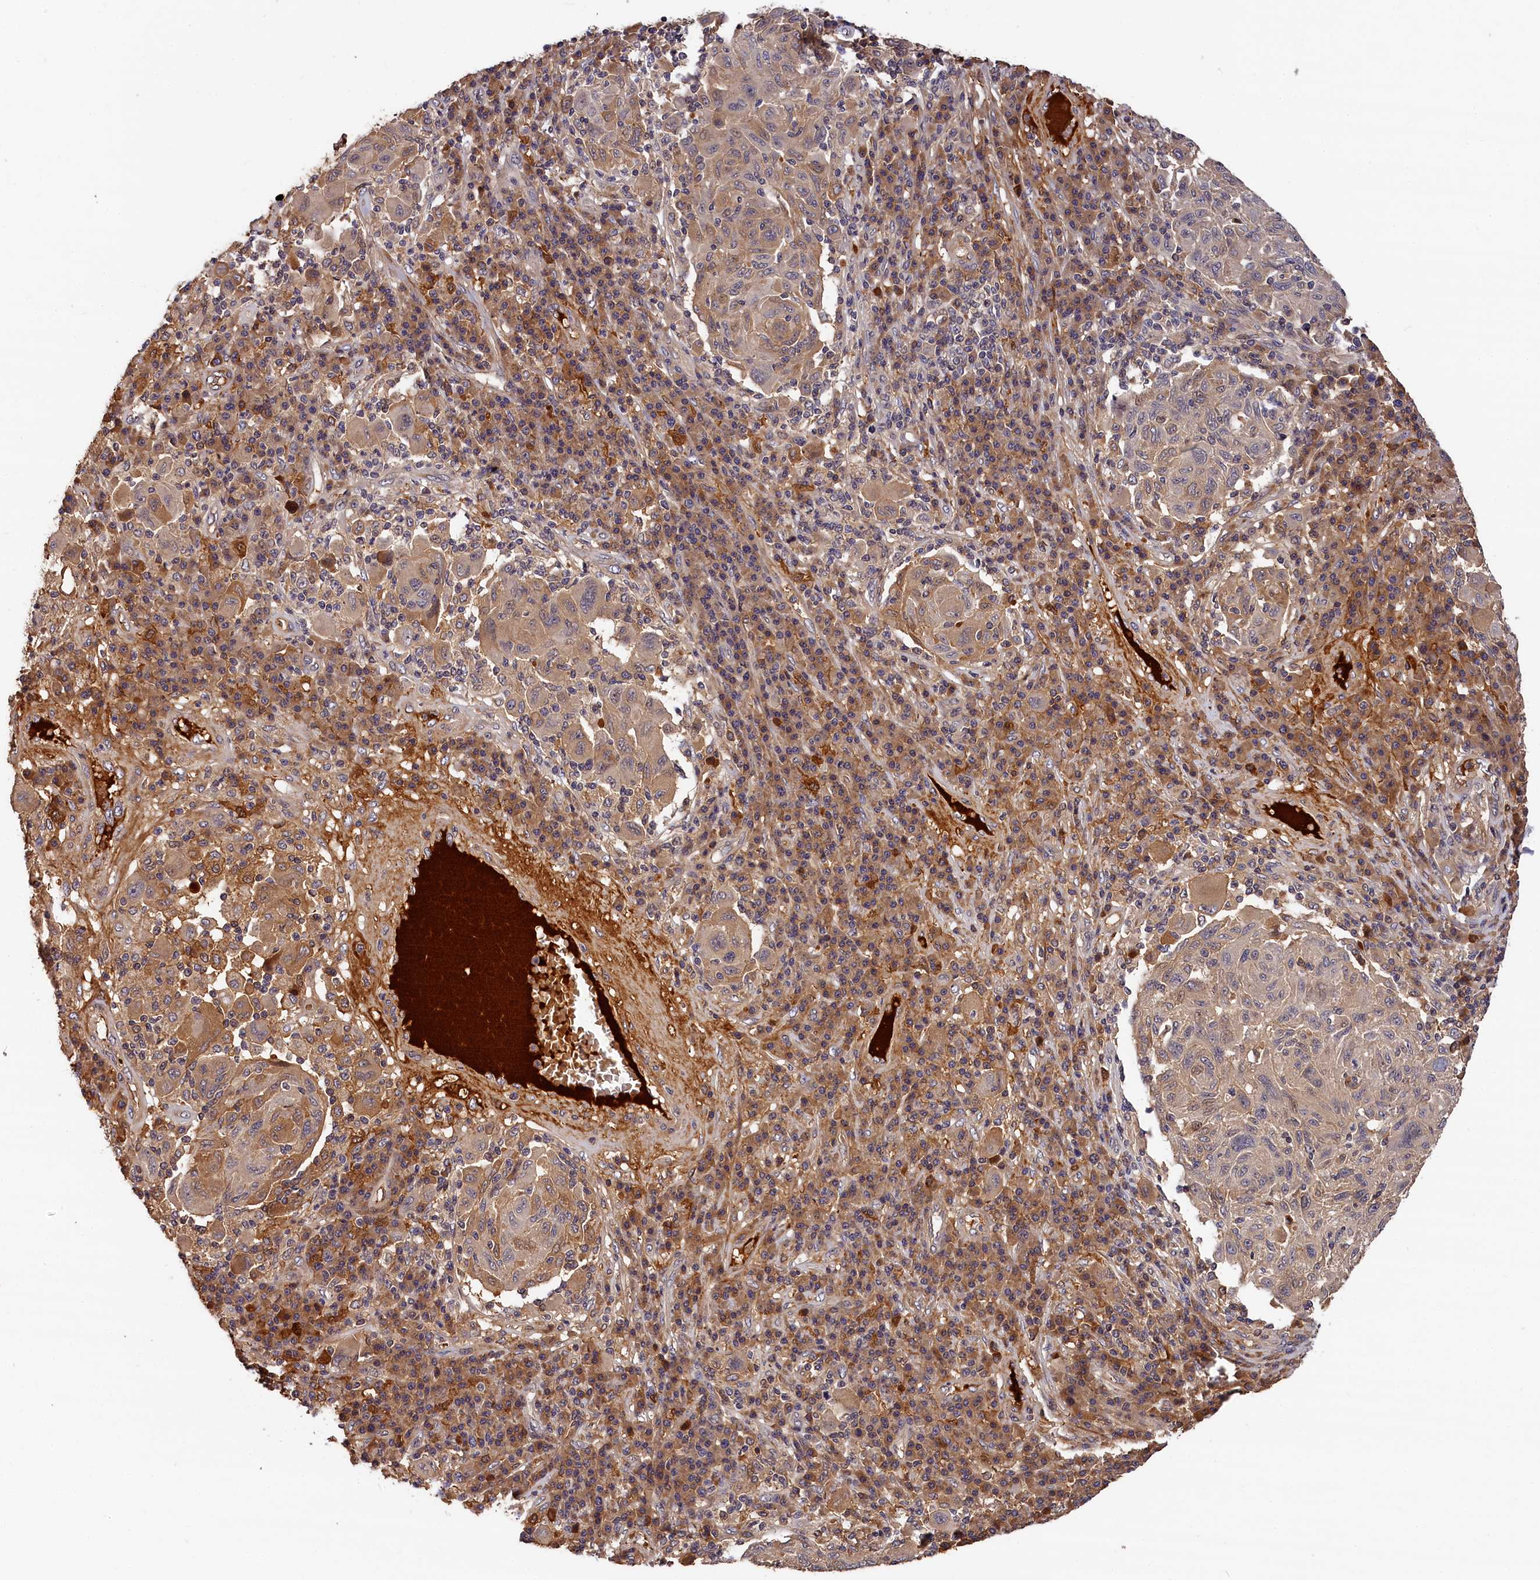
{"staining": {"intensity": "weak", "quantity": "25%-75%", "location": "cytoplasmic/membranous"}, "tissue": "melanoma", "cell_type": "Tumor cells", "image_type": "cancer", "snomed": [{"axis": "morphology", "description": "Malignant melanoma, NOS"}, {"axis": "topography", "description": "Skin"}], "caption": "Immunohistochemistry (IHC) histopathology image of neoplastic tissue: human melanoma stained using IHC shows low levels of weak protein expression localized specifically in the cytoplasmic/membranous of tumor cells, appearing as a cytoplasmic/membranous brown color.", "gene": "ITIH1", "patient": {"sex": "male", "age": 53}}